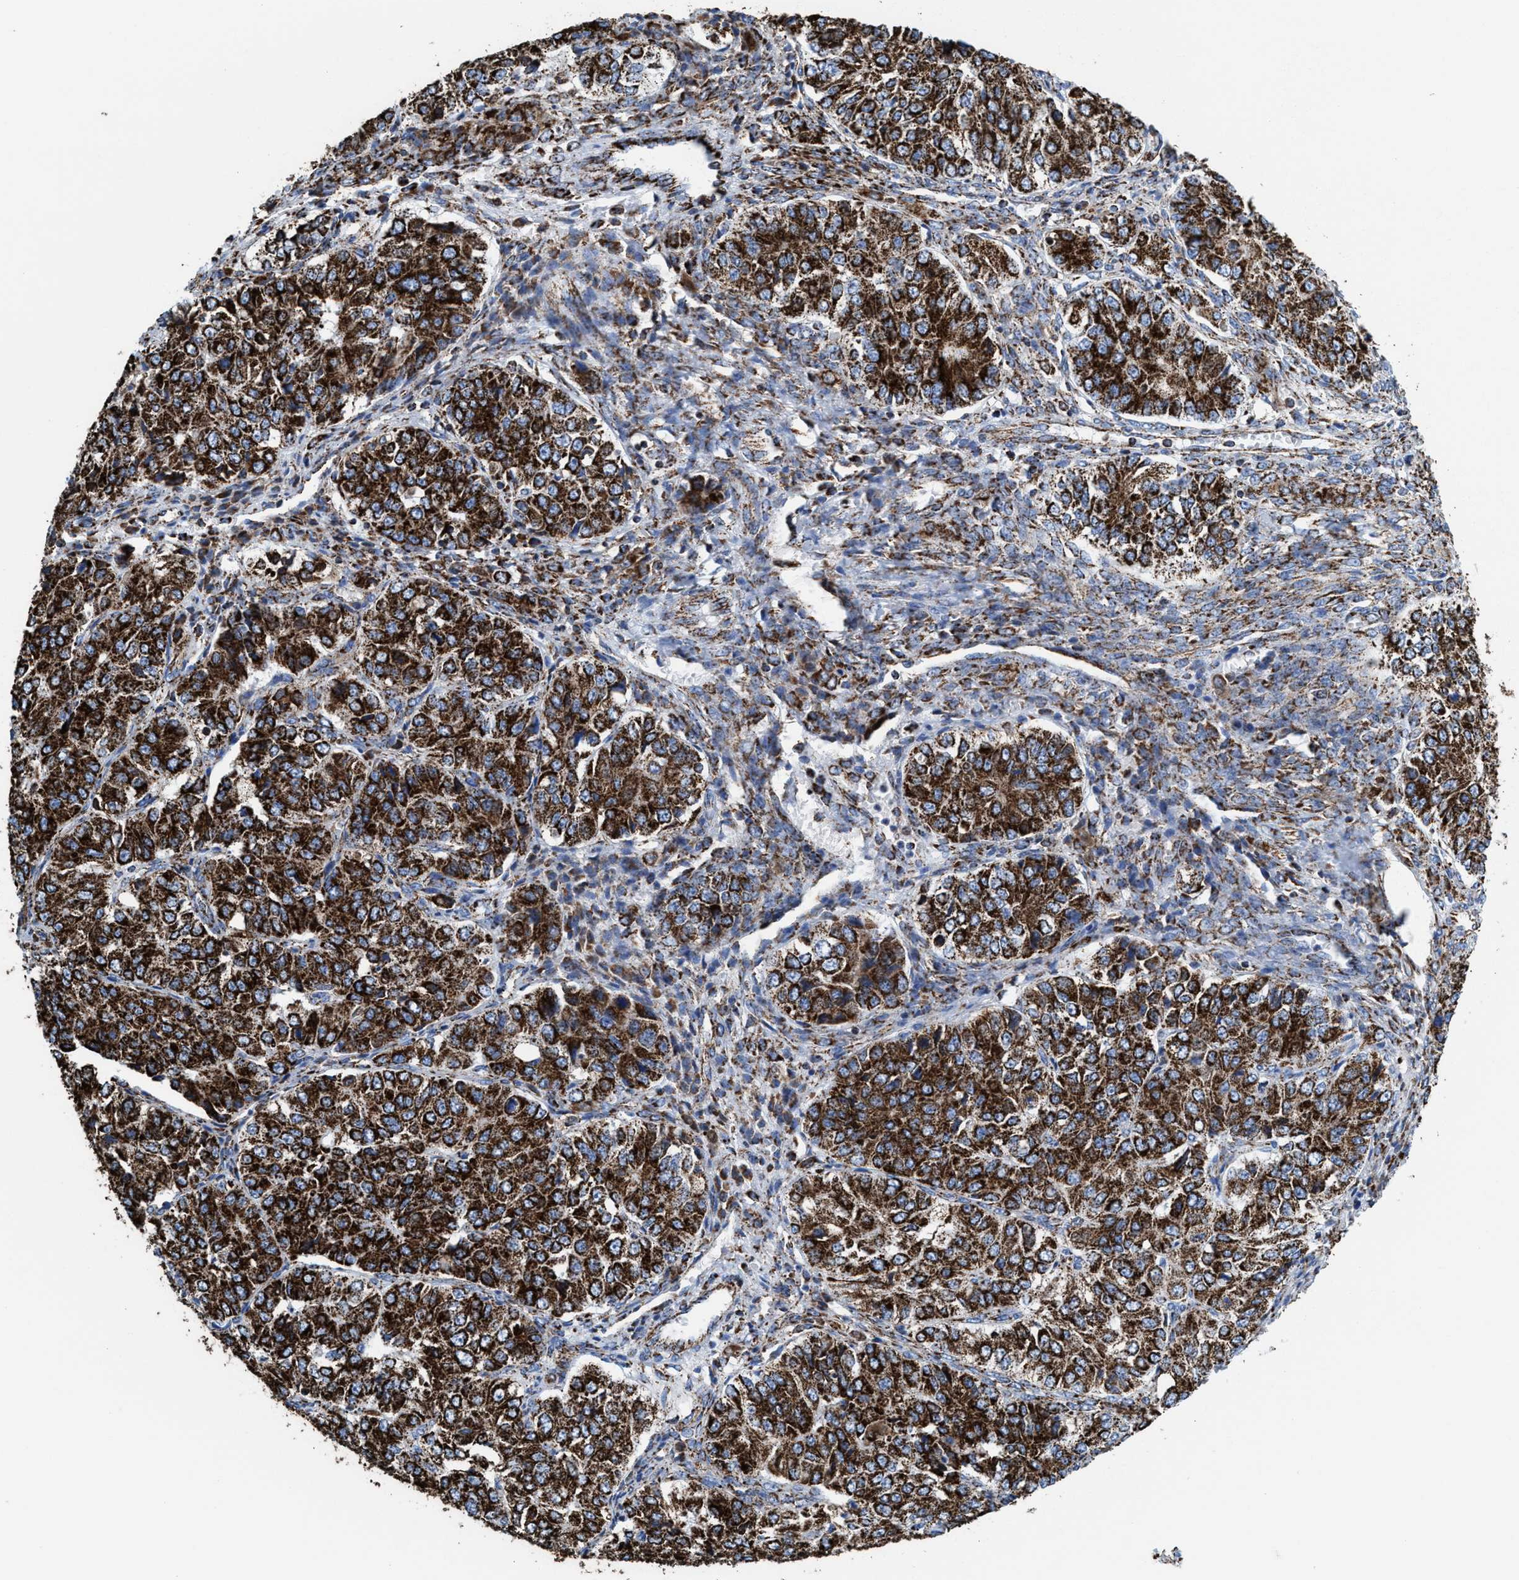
{"staining": {"intensity": "strong", "quantity": ">75%", "location": "cytoplasmic/membranous"}, "tissue": "ovarian cancer", "cell_type": "Tumor cells", "image_type": "cancer", "snomed": [{"axis": "morphology", "description": "Carcinoma, endometroid"}, {"axis": "topography", "description": "Ovary"}], "caption": "Ovarian cancer (endometroid carcinoma) stained with a protein marker exhibits strong staining in tumor cells.", "gene": "ECHS1", "patient": {"sex": "female", "age": 51}}